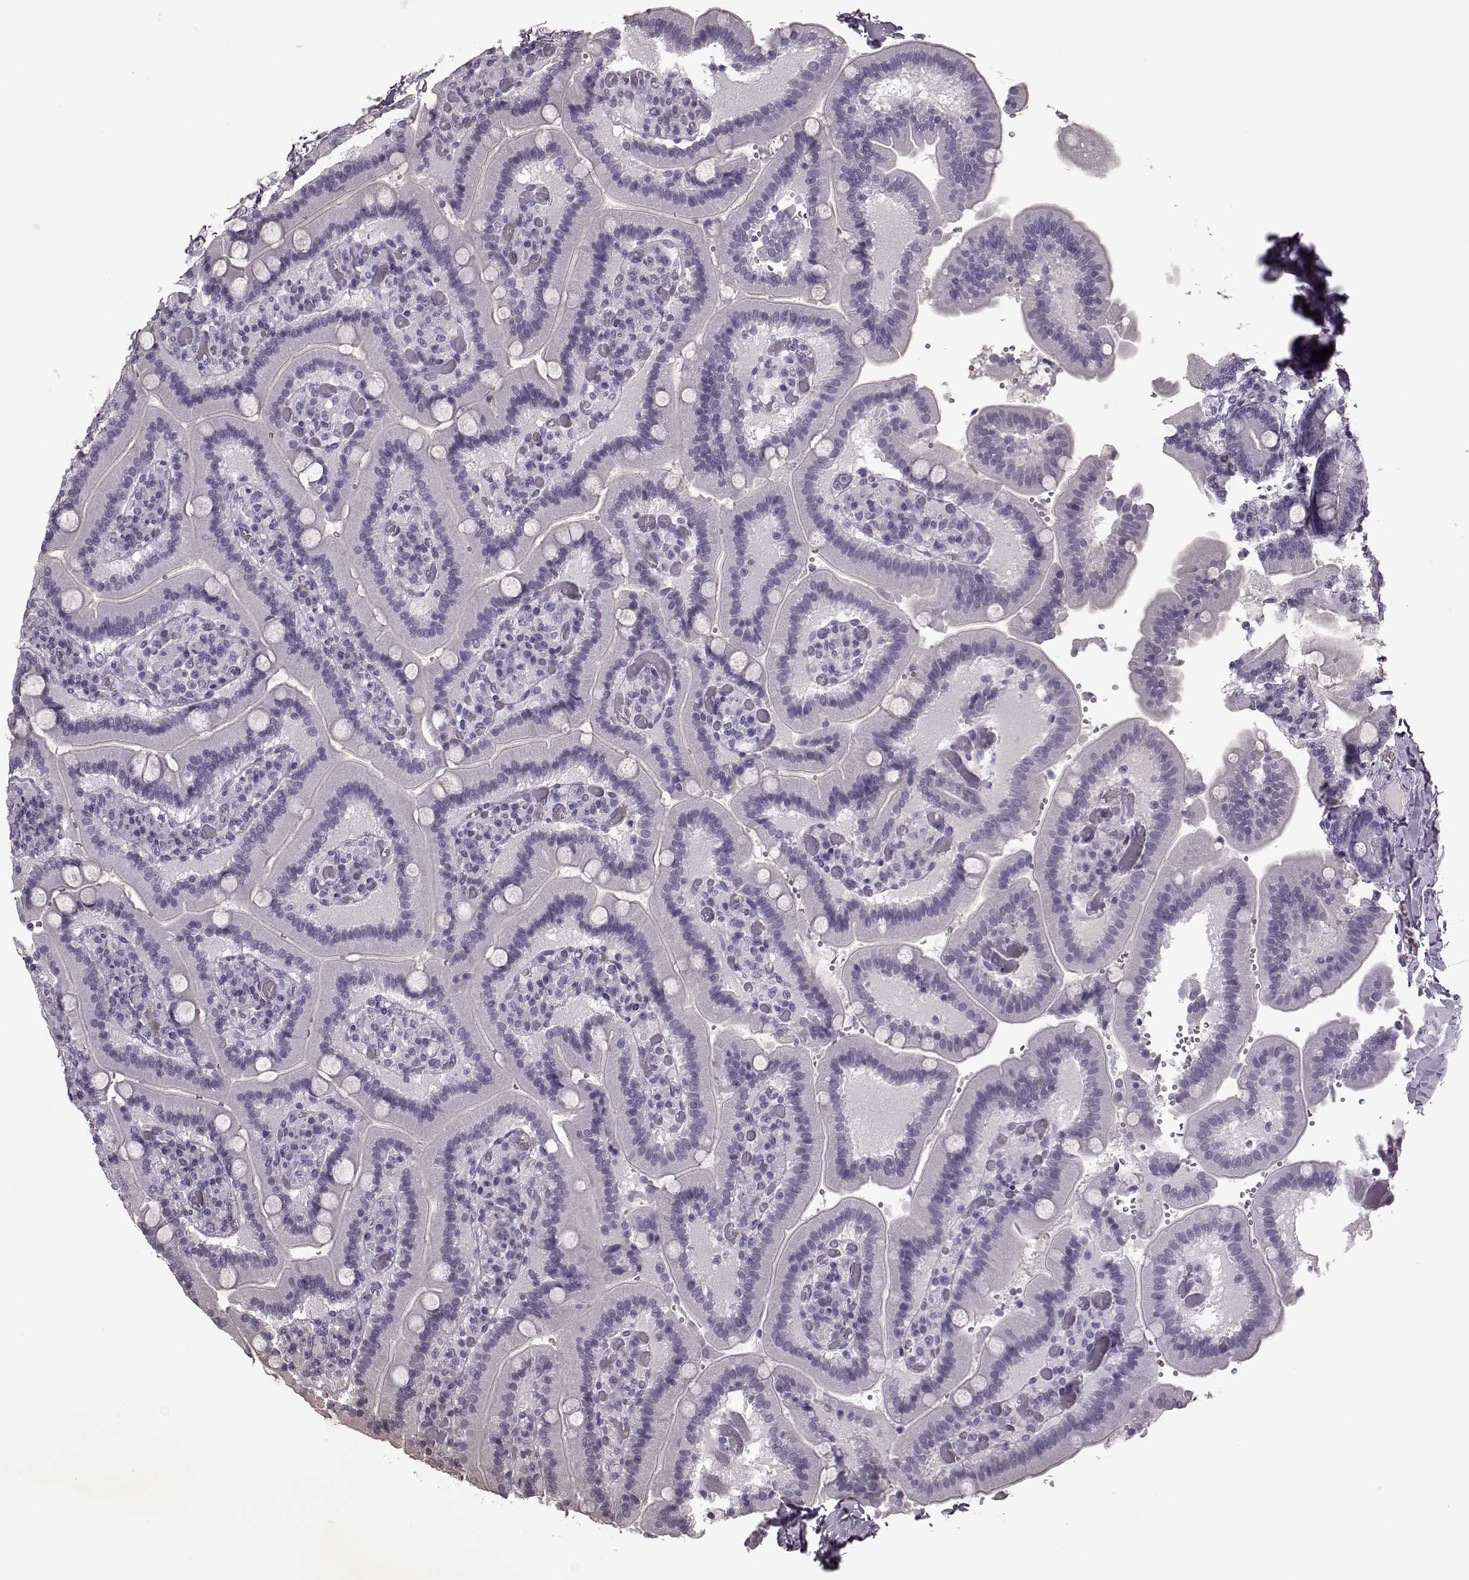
{"staining": {"intensity": "negative", "quantity": "none", "location": "none"}, "tissue": "duodenum", "cell_type": "Glandular cells", "image_type": "normal", "snomed": [{"axis": "morphology", "description": "Normal tissue, NOS"}, {"axis": "topography", "description": "Duodenum"}], "caption": "An image of human duodenum is negative for staining in glandular cells. (Brightfield microscopy of DAB immunohistochemistry (IHC) at high magnification).", "gene": "PRPH2", "patient": {"sex": "female", "age": 62}}